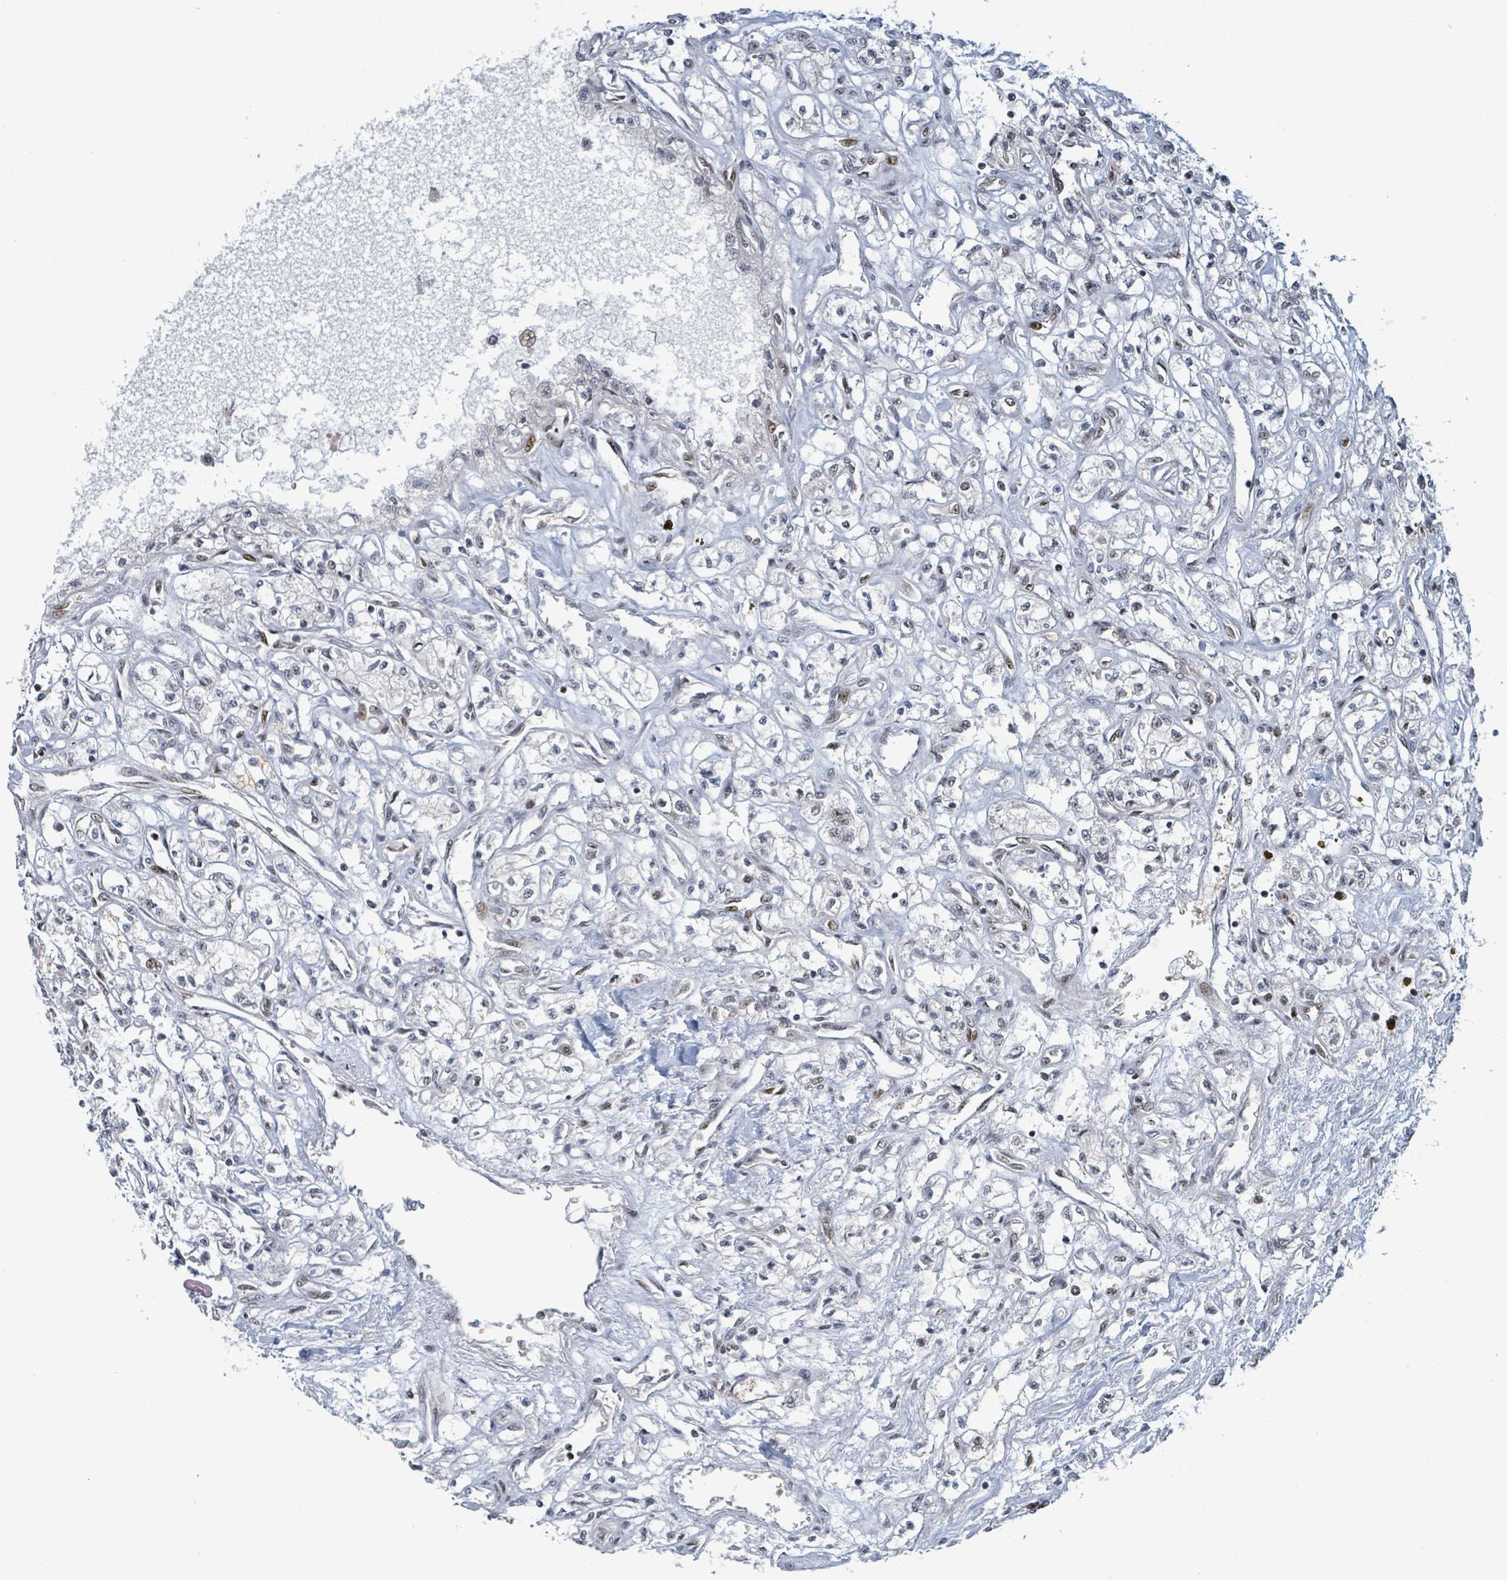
{"staining": {"intensity": "weak", "quantity": "<25%", "location": "nuclear"}, "tissue": "renal cancer", "cell_type": "Tumor cells", "image_type": "cancer", "snomed": [{"axis": "morphology", "description": "Adenocarcinoma, NOS"}, {"axis": "topography", "description": "Kidney"}], "caption": "DAB (3,3'-diaminobenzidine) immunohistochemical staining of human adenocarcinoma (renal) shows no significant staining in tumor cells.", "gene": "KLF3", "patient": {"sex": "male", "age": 56}}